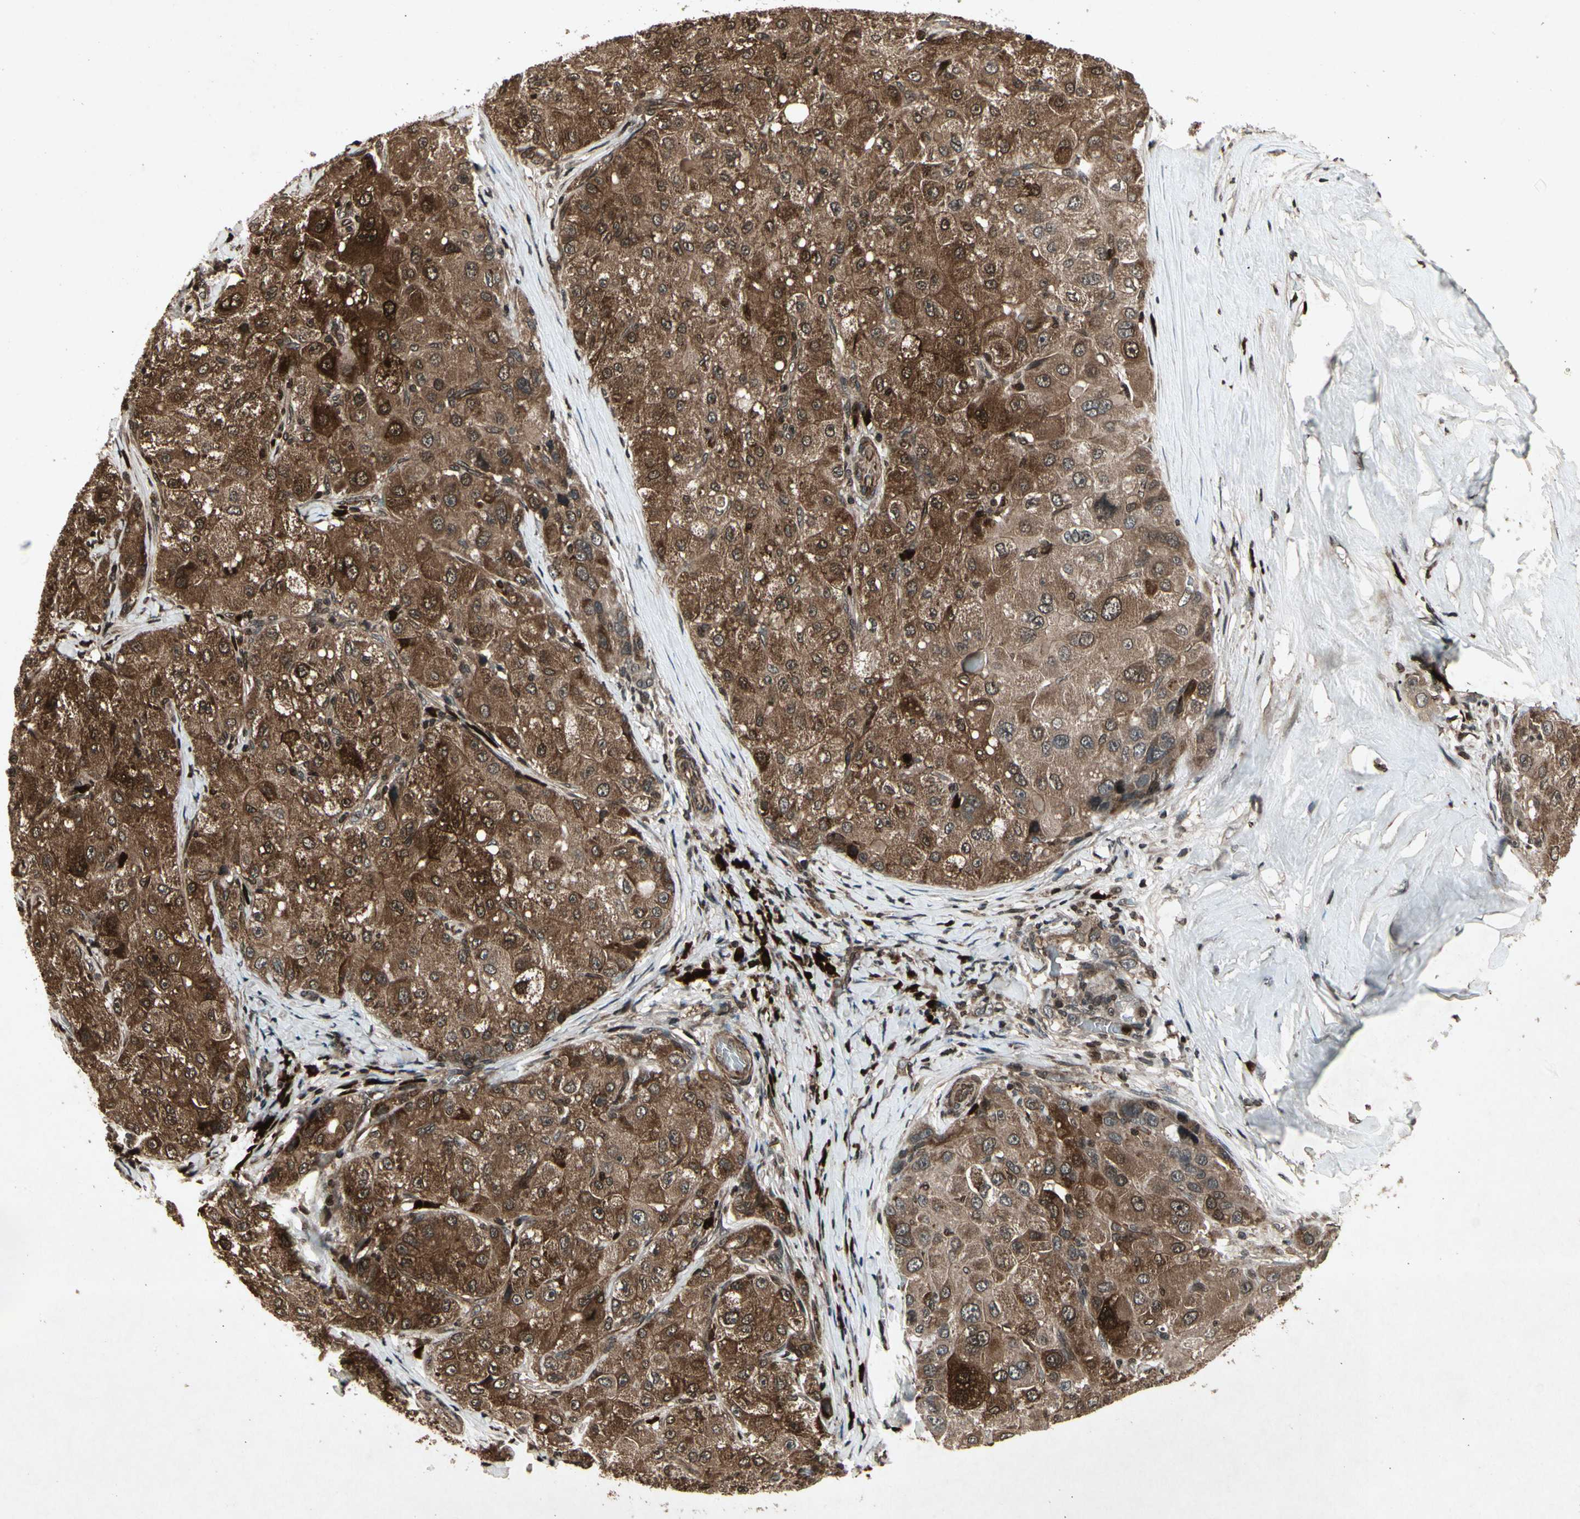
{"staining": {"intensity": "strong", "quantity": ">75%", "location": "cytoplasmic/membranous"}, "tissue": "liver cancer", "cell_type": "Tumor cells", "image_type": "cancer", "snomed": [{"axis": "morphology", "description": "Carcinoma, Hepatocellular, NOS"}, {"axis": "topography", "description": "Liver"}], "caption": "This micrograph displays immunohistochemistry (IHC) staining of liver cancer, with high strong cytoplasmic/membranous expression in about >75% of tumor cells.", "gene": "GLRX", "patient": {"sex": "male", "age": 80}}